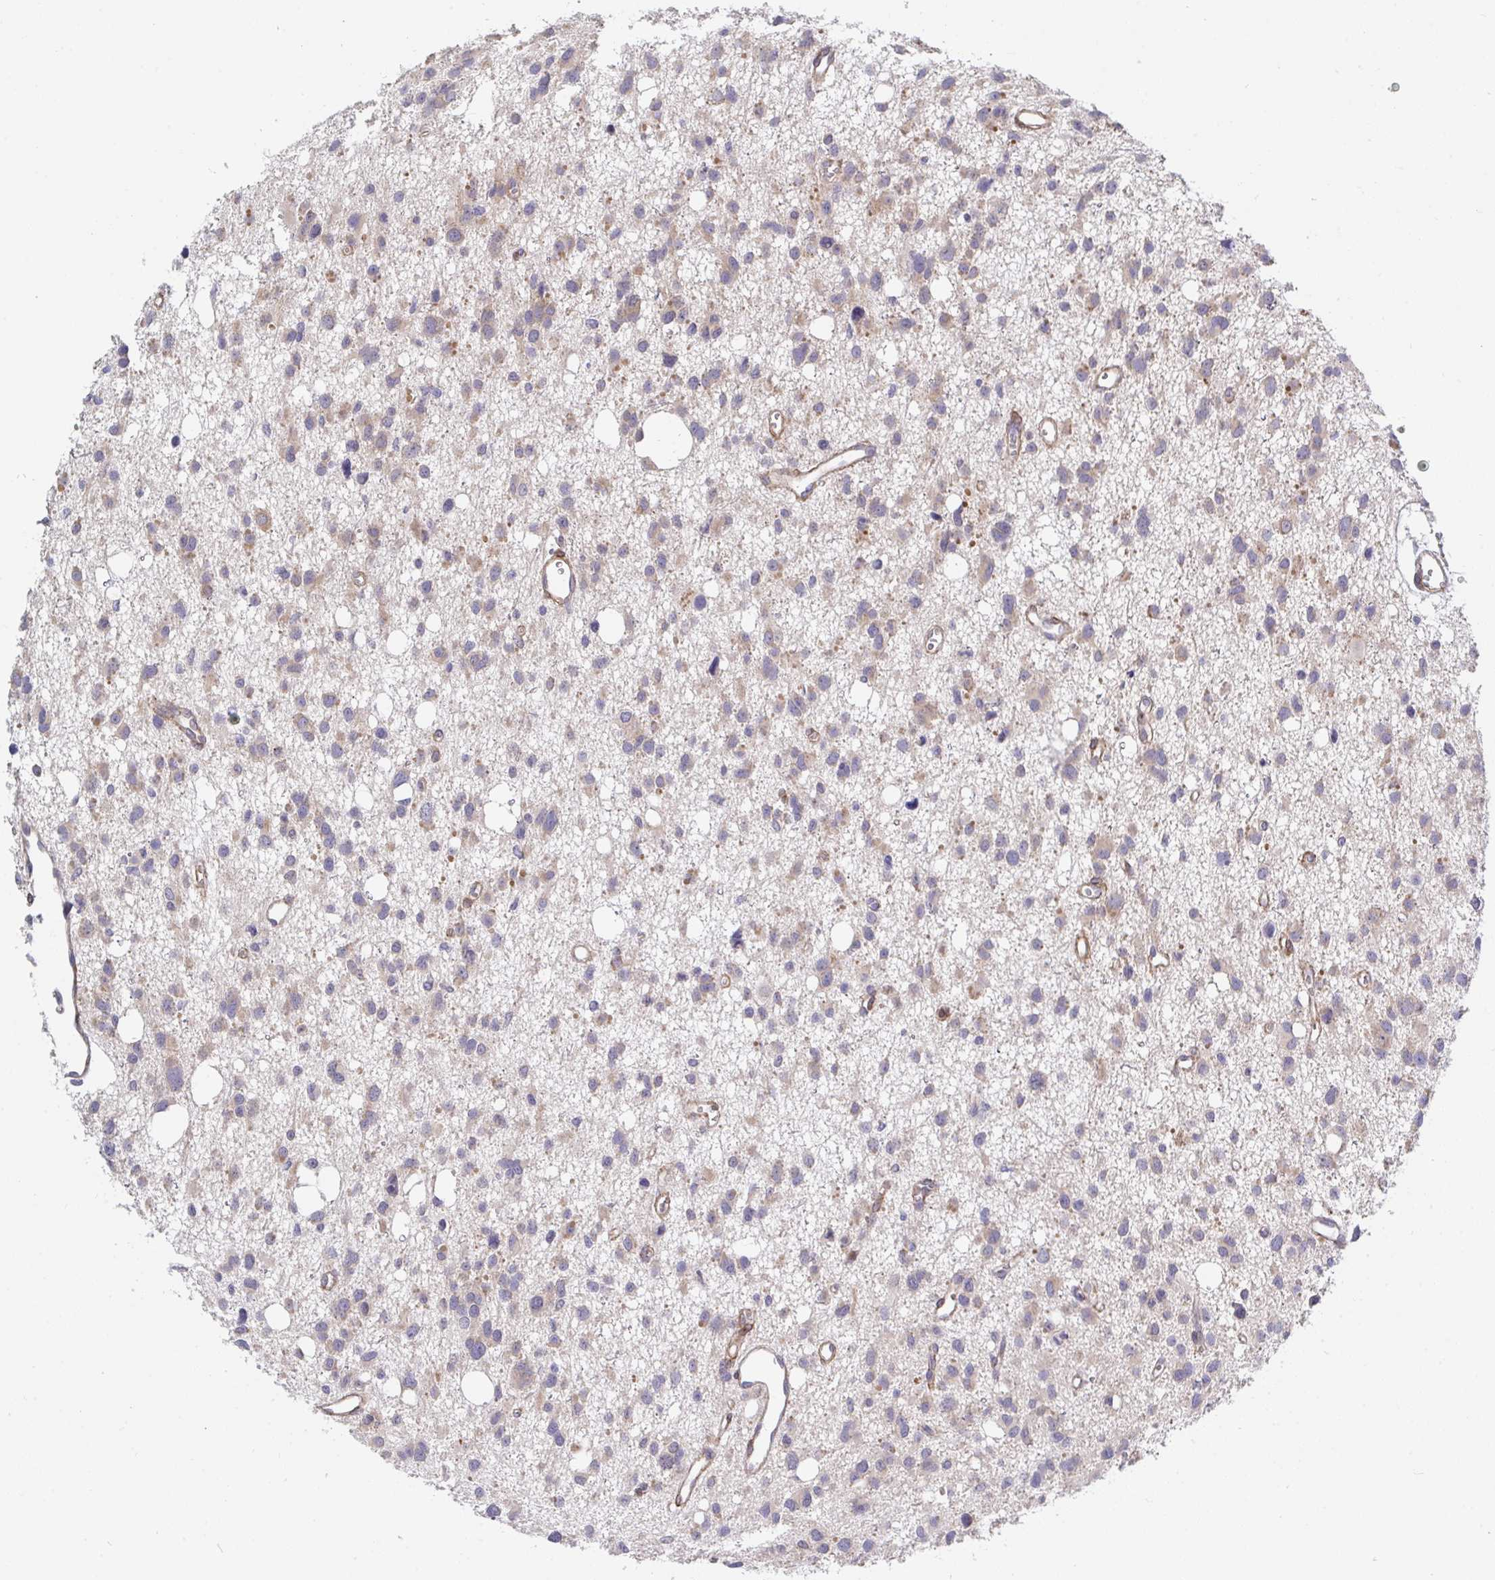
{"staining": {"intensity": "weak", "quantity": "25%-75%", "location": "cytoplasmic/membranous"}, "tissue": "glioma", "cell_type": "Tumor cells", "image_type": "cancer", "snomed": [{"axis": "morphology", "description": "Glioma, malignant, High grade"}, {"axis": "topography", "description": "Brain"}], "caption": "An image of glioma stained for a protein shows weak cytoplasmic/membranous brown staining in tumor cells.", "gene": "FRMD3", "patient": {"sex": "male", "age": 23}}